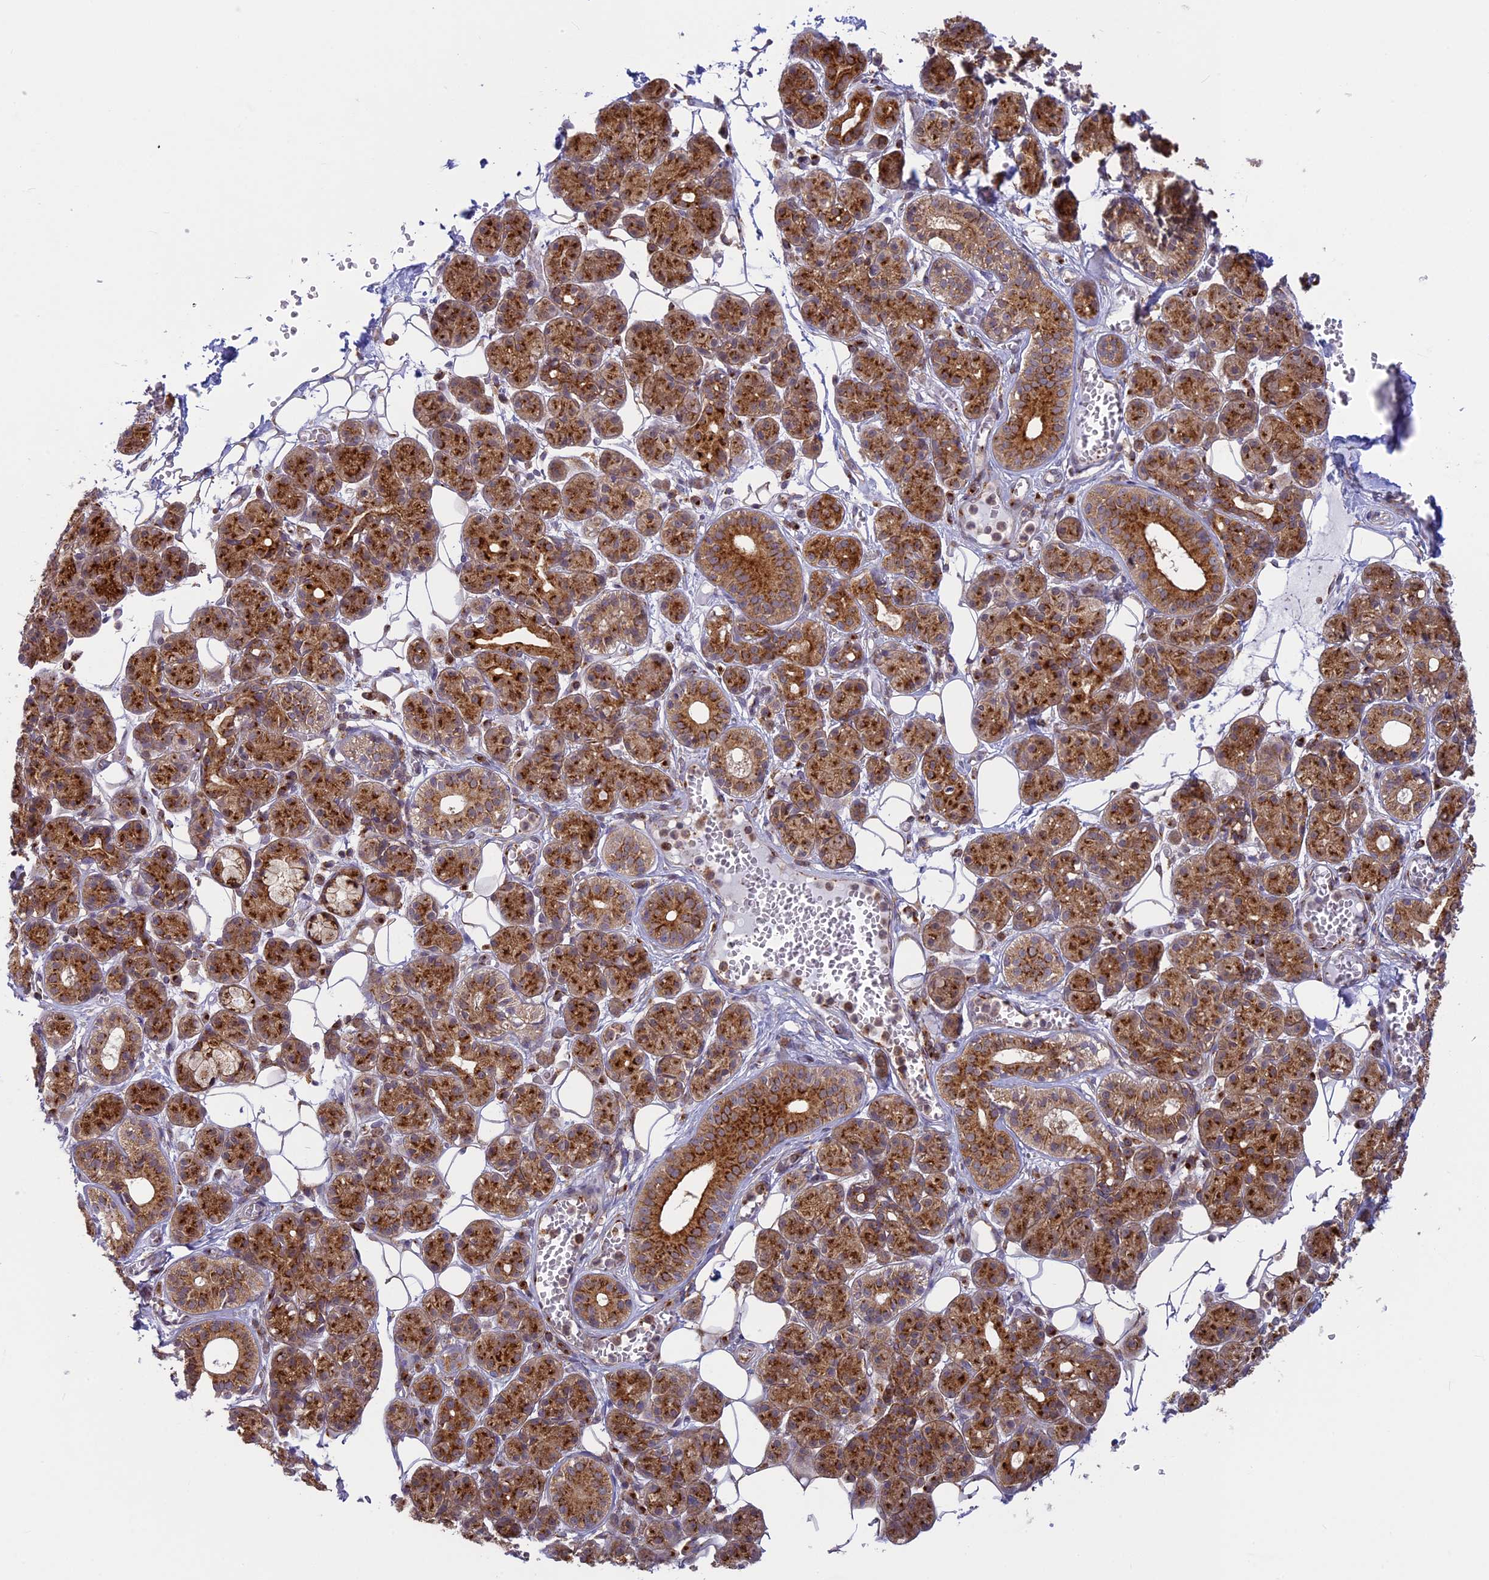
{"staining": {"intensity": "strong", "quantity": ">75%", "location": "cytoplasmic/membranous"}, "tissue": "salivary gland", "cell_type": "Glandular cells", "image_type": "normal", "snomed": [{"axis": "morphology", "description": "Normal tissue, NOS"}, {"axis": "topography", "description": "Salivary gland"}], "caption": "Immunohistochemistry (IHC) (DAB) staining of unremarkable salivary gland shows strong cytoplasmic/membranous protein staining in about >75% of glandular cells. The staining was performed using DAB (3,3'-diaminobenzidine), with brown indicating positive protein expression. Nuclei are stained blue with hematoxylin.", "gene": "CLINT1", "patient": {"sex": "male", "age": 63}}